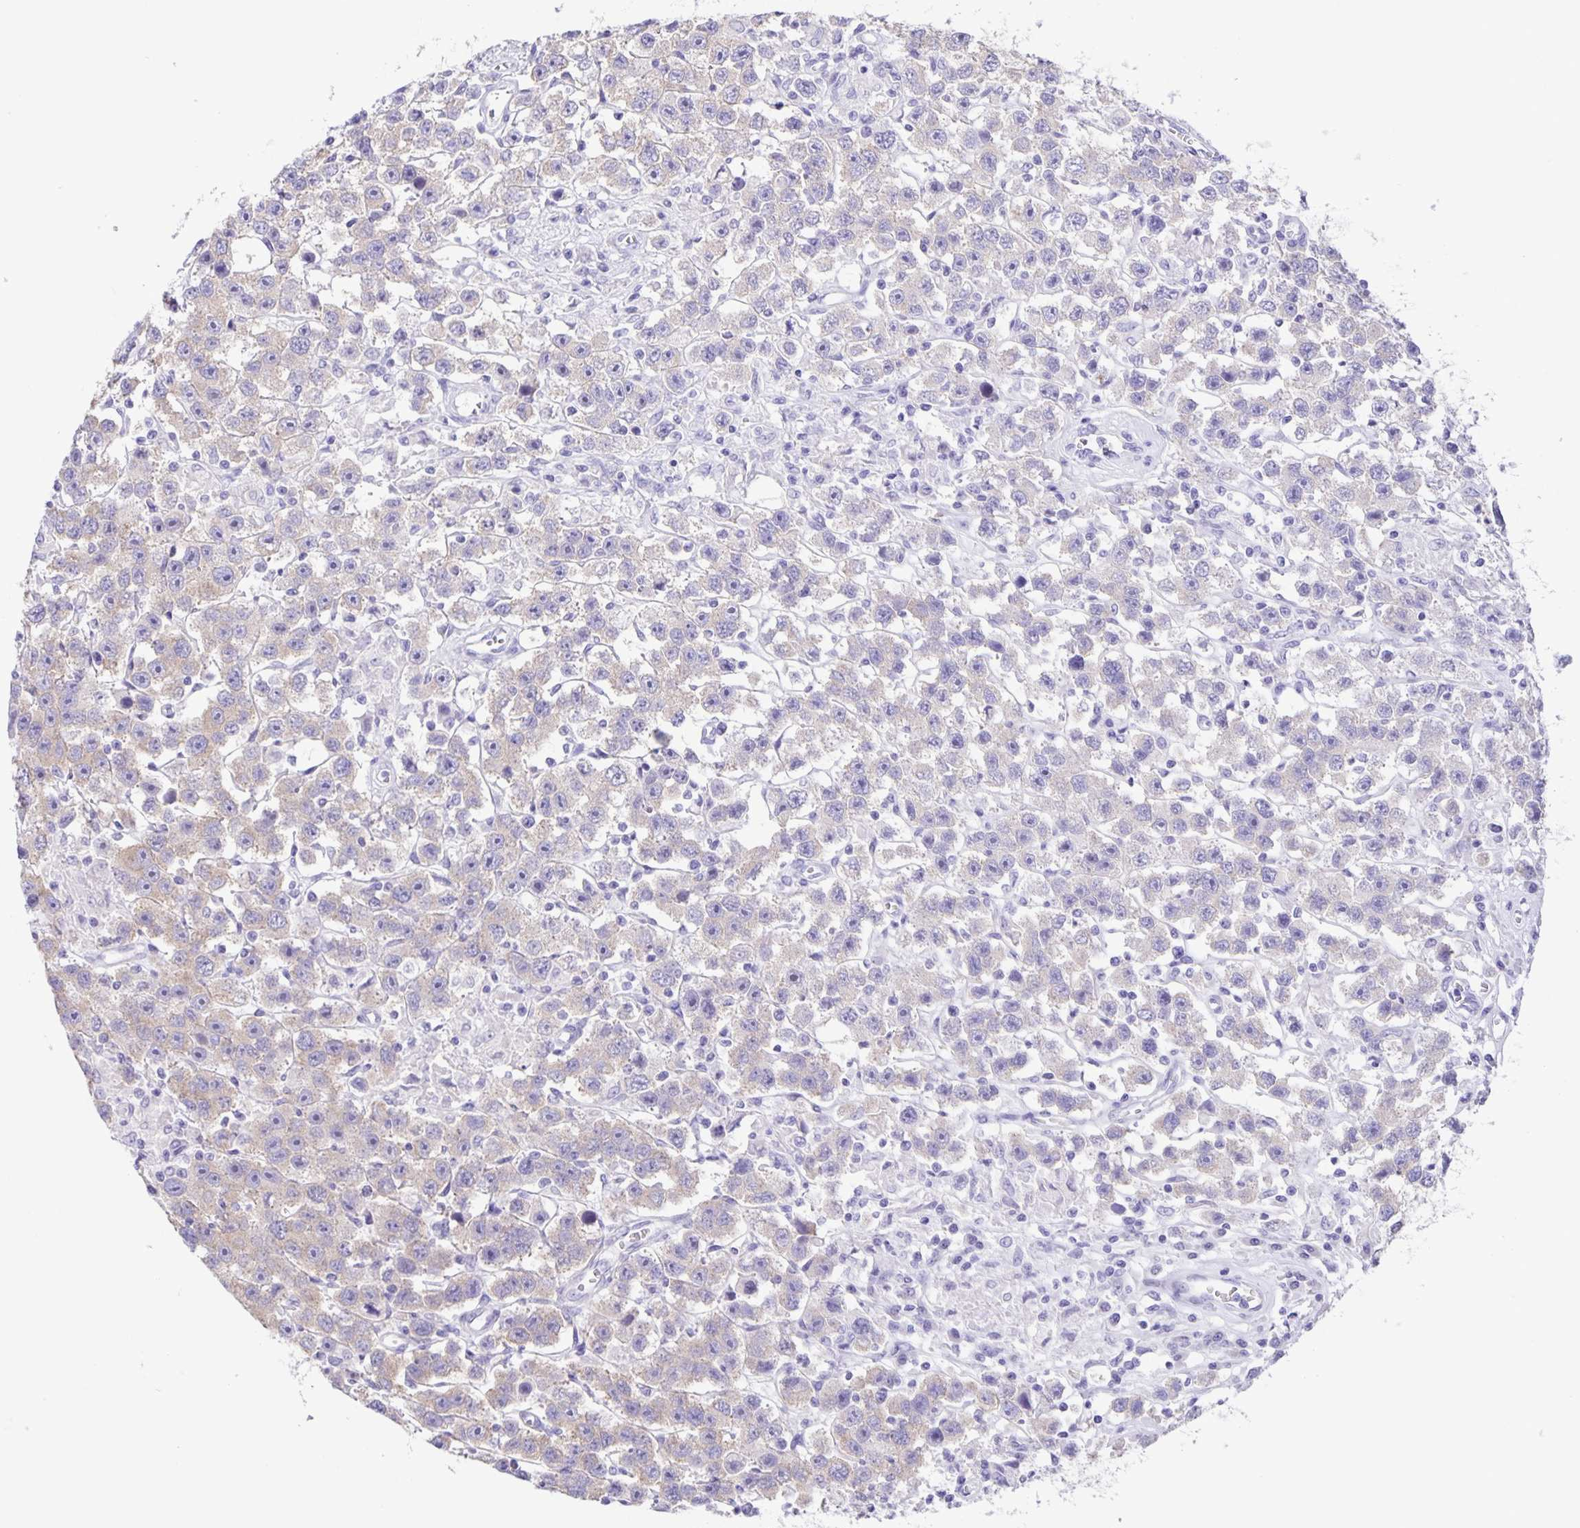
{"staining": {"intensity": "weak", "quantity": "<25%", "location": "cytoplasmic/membranous"}, "tissue": "testis cancer", "cell_type": "Tumor cells", "image_type": "cancer", "snomed": [{"axis": "morphology", "description": "Seminoma, NOS"}, {"axis": "topography", "description": "Testis"}], "caption": "Histopathology image shows no protein positivity in tumor cells of testis cancer tissue. Nuclei are stained in blue.", "gene": "CAPSL", "patient": {"sex": "male", "age": 45}}